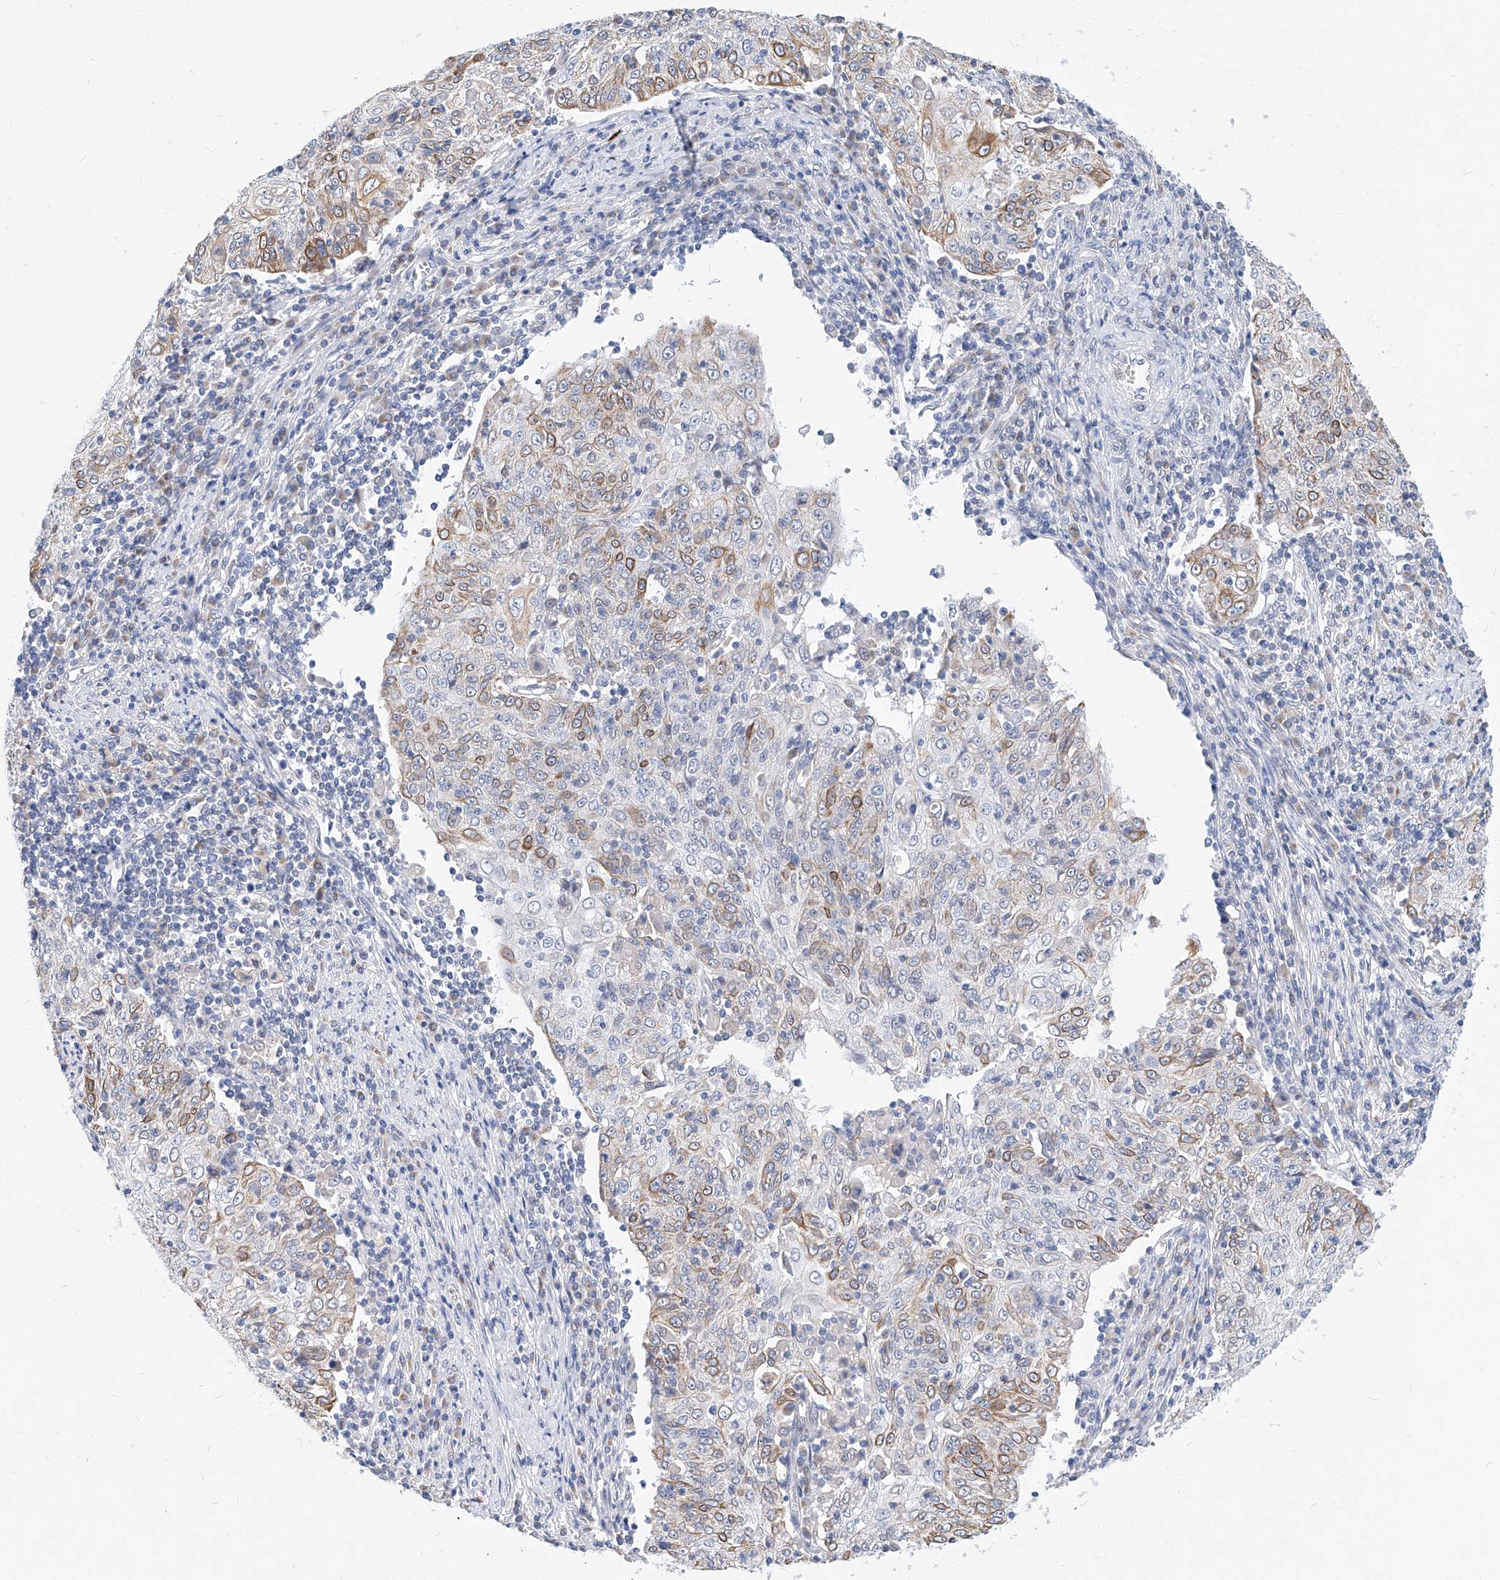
{"staining": {"intensity": "moderate", "quantity": "<25%", "location": "cytoplasmic/membranous"}, "tissue": "cervical cancer", "cell_type": "Tumor cells", "image_type": "cancer", "snomed": [{"axis": "morphology", "description": "Squamous cell carcinoma, NOS"}, {"axis": "topography", "description": "Cervix"}], "caption": "DAB immunohistochemical staining of cervical squamous cell carcinoma shows moderate cytoplasmic/membranous protein expression in about <25% of tumor cells.", "gene": "MX2", "patient": {"sex": "female", "age": 48}}